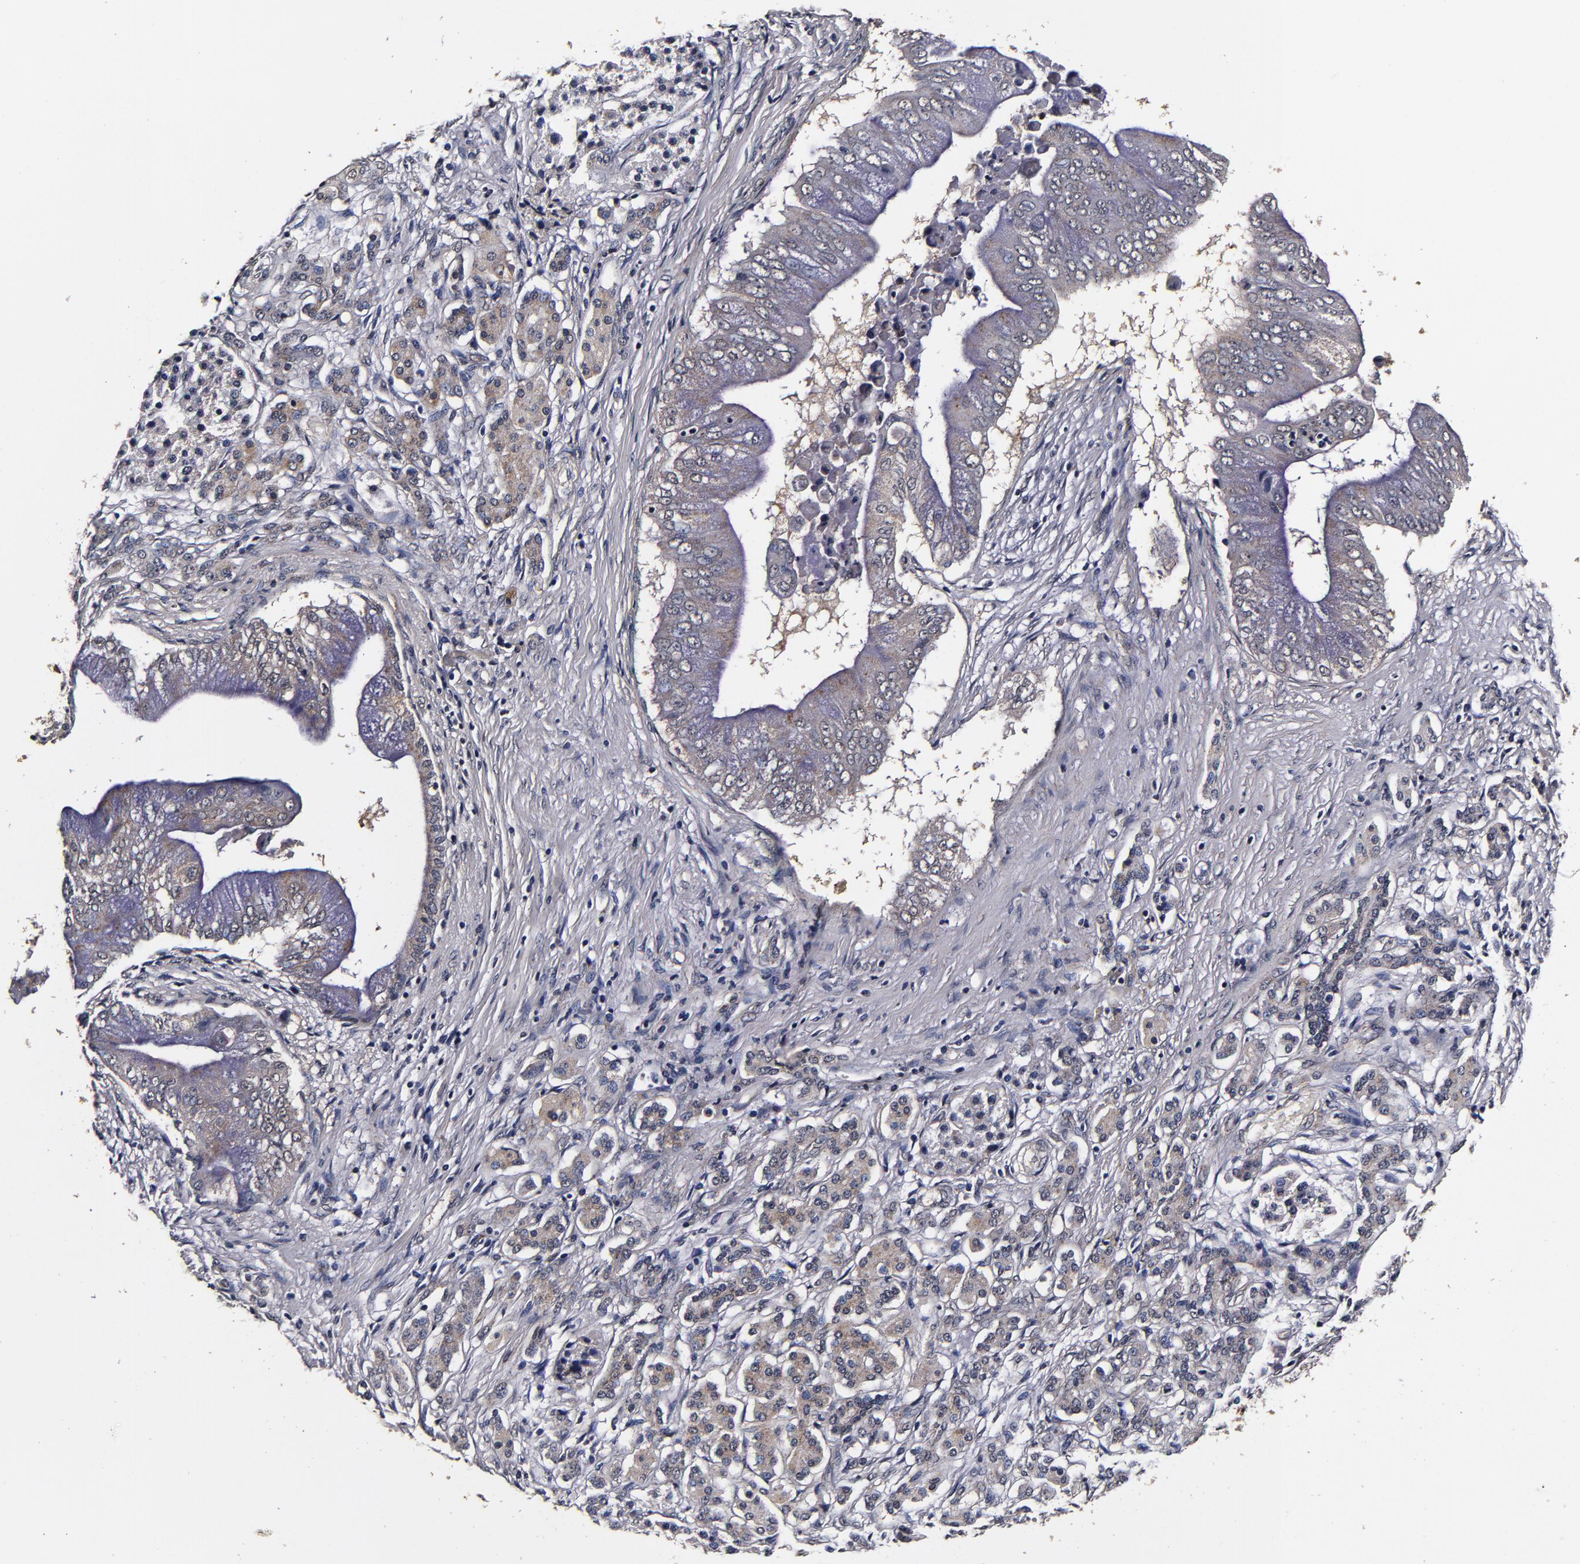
{"staining": {"intensity": "weak", "quantity": ">75%", "location": "cytoplasmic/membranous"}, "tissue": "pancreatic cancer", "cell_type": "Tumor cells", "image_type": "cancer", "snomed": [{"axis": "morphology", "description": "Adenocarcinoma, NOS"}, {"axis": "topography", "description": "Pancreas"}], "caption": "Immunohistochemistry (IHC) staining of pancreatic cancer, which reveals low levels of weak cytoplasmic/membranous staining in about >75% of tumor cells indicating weak cytoplasmic/membranous protein expression. The staining was performed using DAB (3,3'-diaminobenzidine) (brown) for protein detection and nuclei were counterstained in hematoxylin (blue).", "gene": "MMP15", "patient": {"sex": "male", "age": 62}}